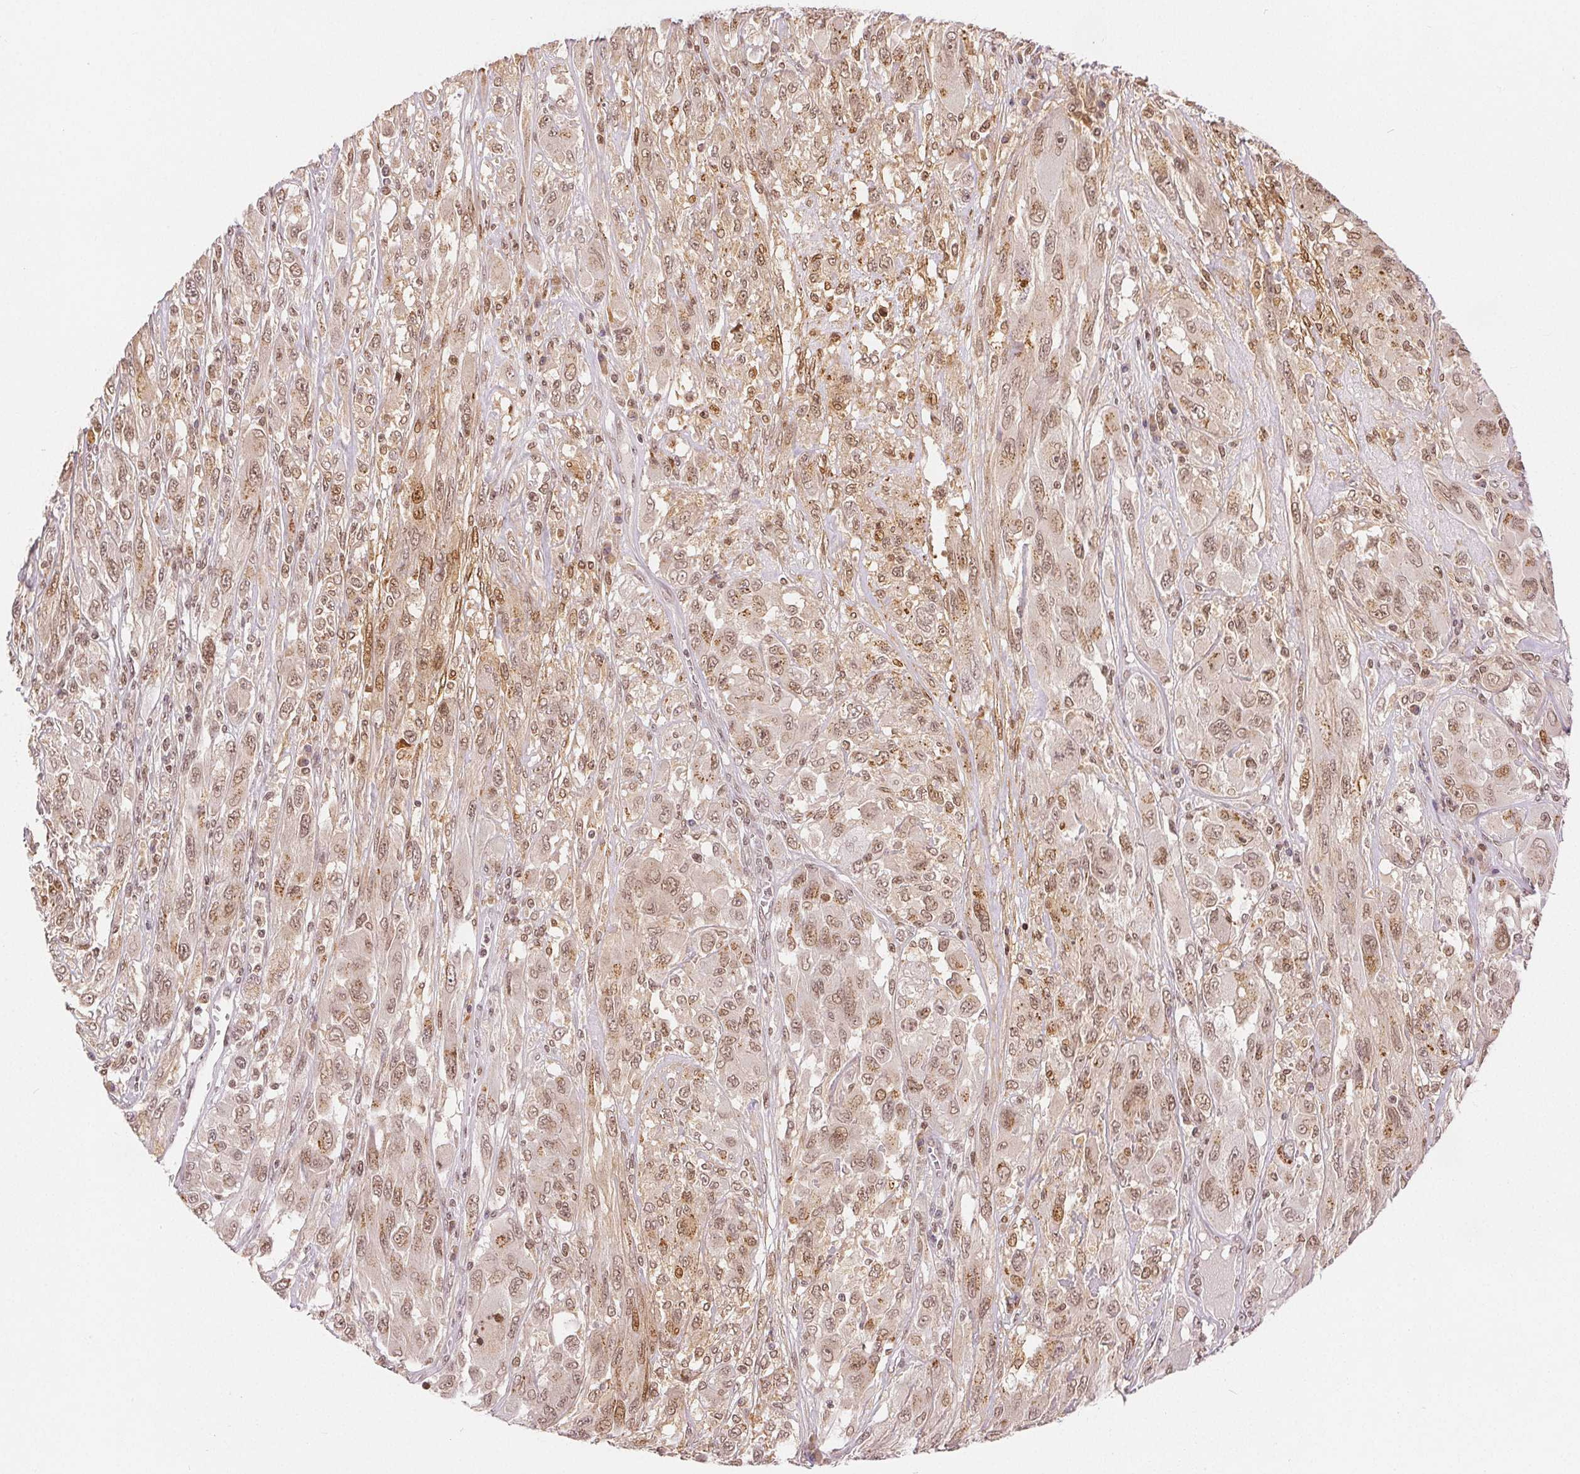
{"staining": {"intensity": "moderate", "quantity": ">75%", "location": "nuclear"}, "tissue": "melanoma", "cell_type": "Tumor cells", "image_type": "cancer", "snomed": [{"axis": "morphology", "description": "Malignant melanoma, NOS"}, {"axis": "topography", "description": "Skin"}], "caption": "Approximately >75% of tumor cells in malignant melanoma reveal moderate nuclear protein staining as visualized by brown immunohistochemical staining.", "gene": "DEK", "patient": {"sex": "female", "age": 91}}